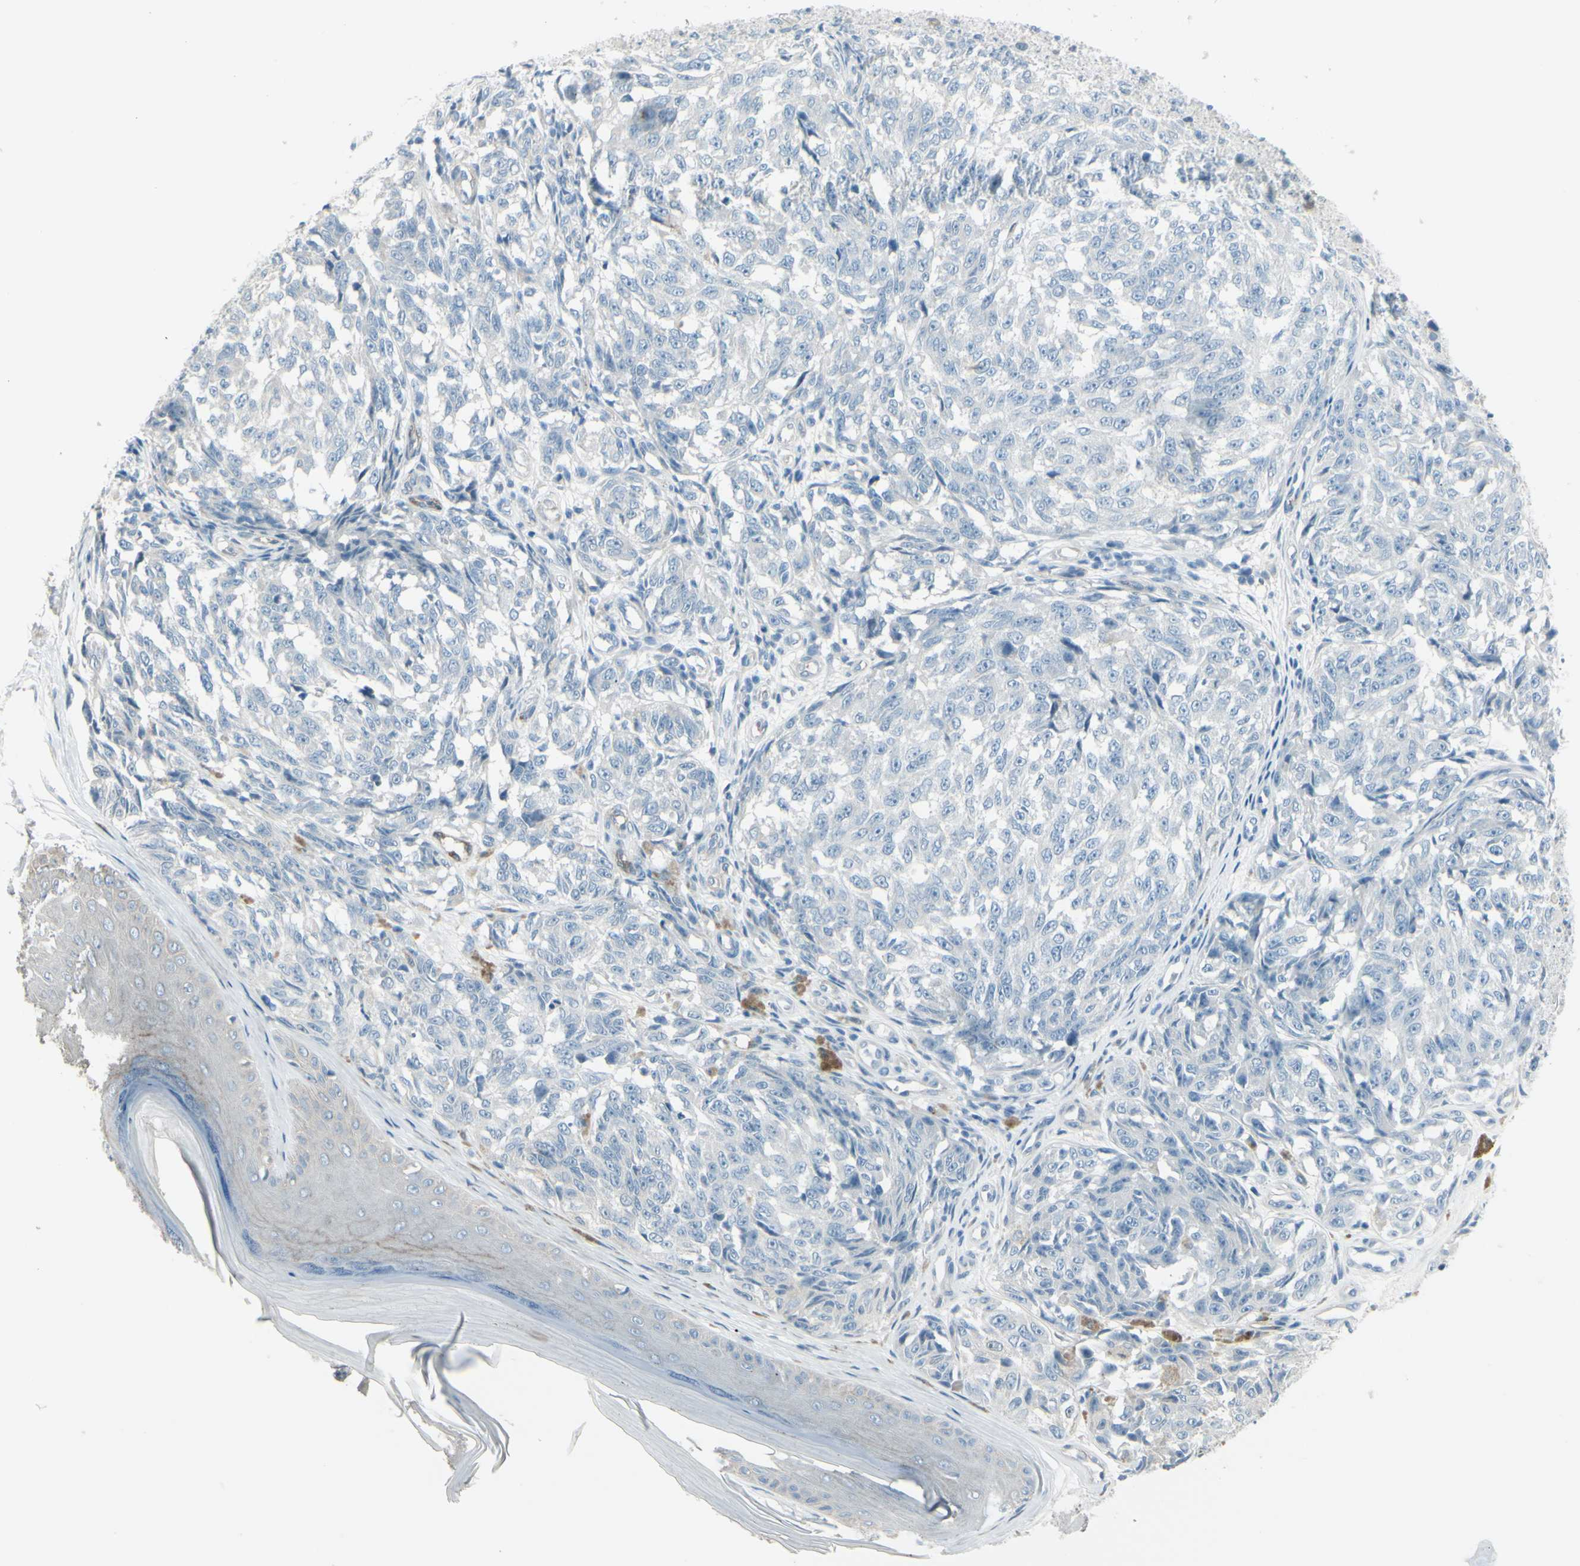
{"staining": {"intensity": "negative", "quantity": "none", "location": "none"}, "tissue": "melanoma", "cell_type": "Tumor cells", "image_type": "cancer", "snomed": [{"axis": "morphology", "description": "Malignant melanoma, NOS"}, {"axis": "topography", "description": "Skin"}], "caption": "IHC of melanoma demonstrates no staining in tumor cells. (Immunohistochemistry, brightfield microscopy, high magnification).", "gene": "GPR34", "patient": {"sex": "female", "age": 64}}